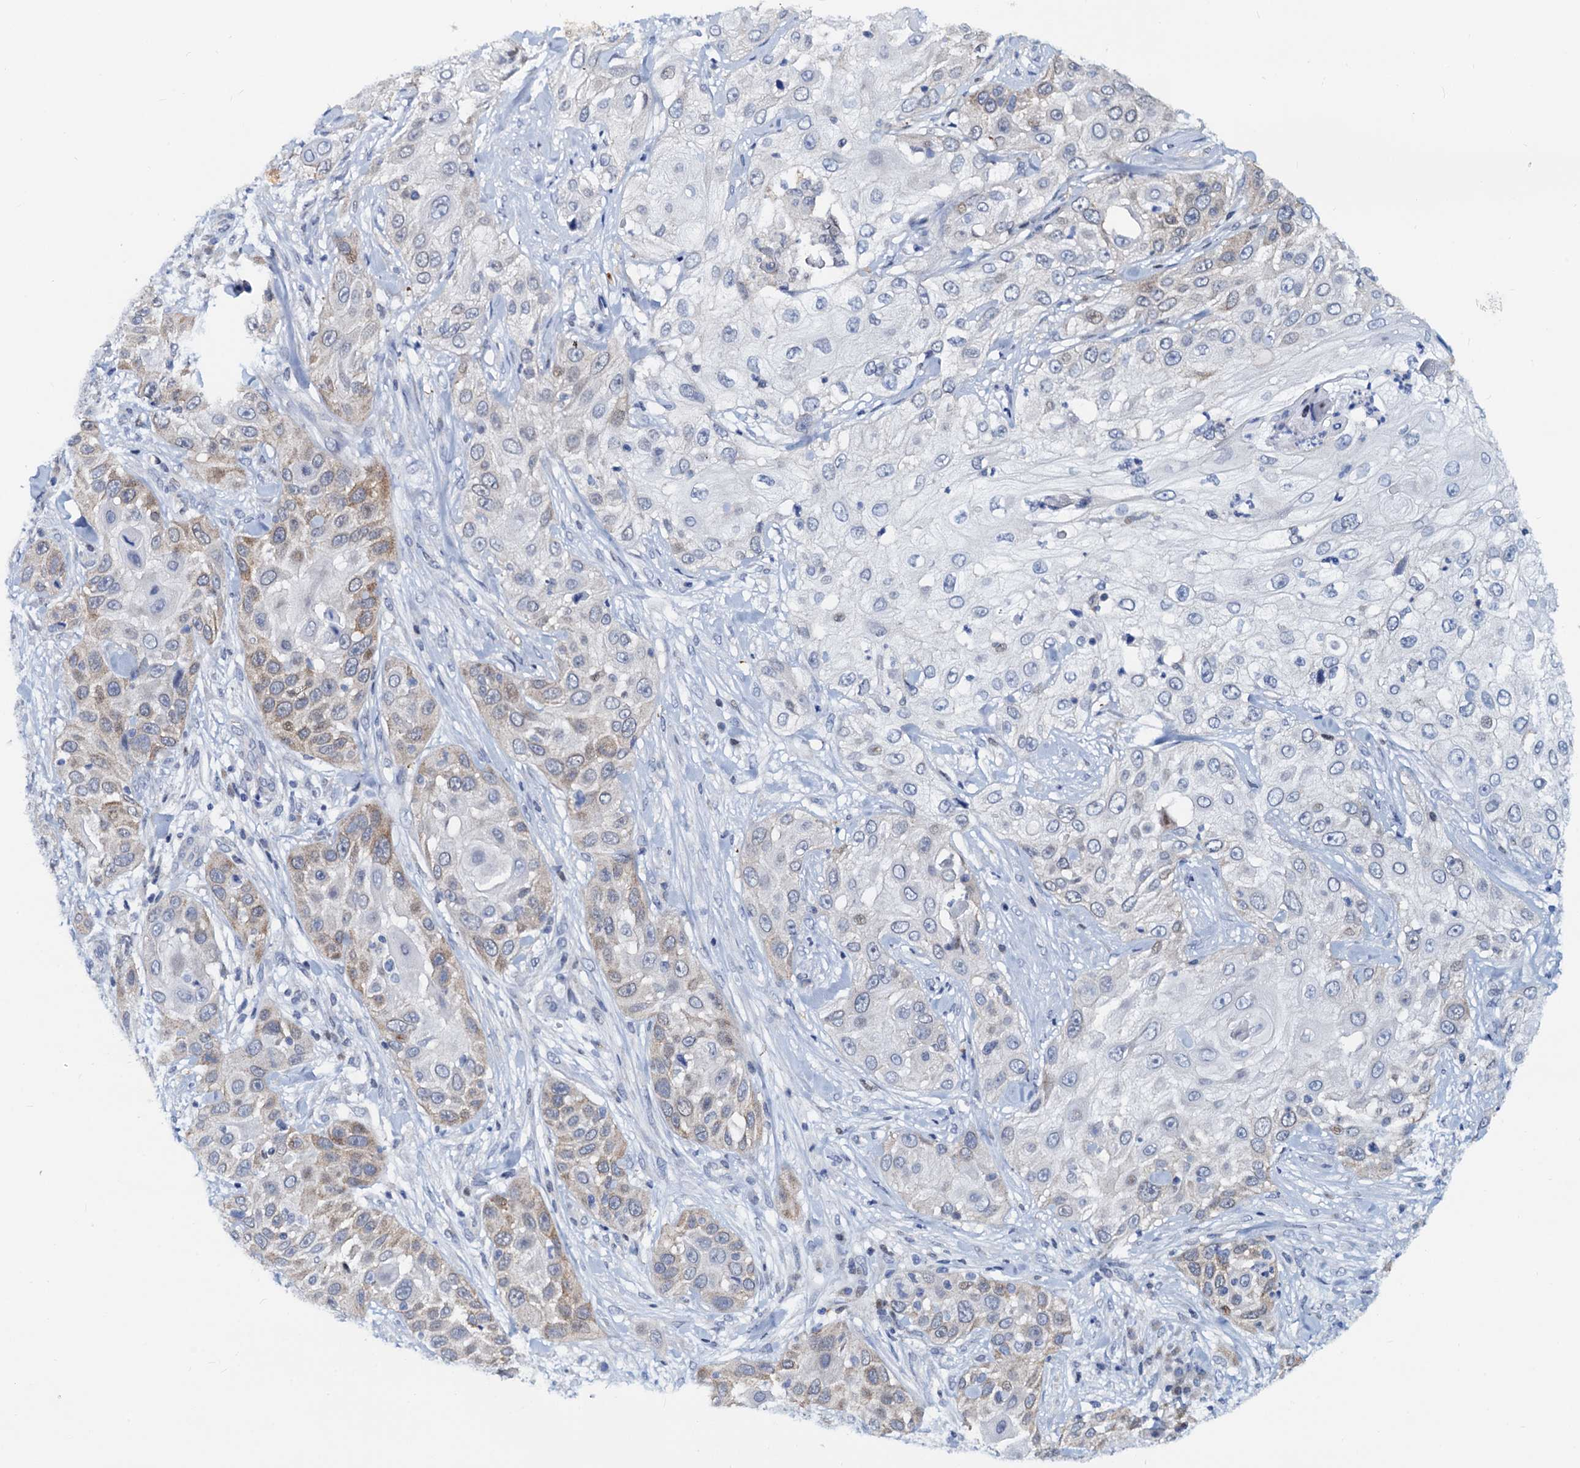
{"staining": {"intensity": "weak", "quantity": "<25%", "location": "cytoplasmic/membranous"}, "tissue": "skin cancer", "cell_type": "Tumor cells", "image_type": "cancer", "snomed": [{"axis": "morphology", "description": "Squamous cell carcinoma, NOS"}, {"axis": "topography", "description": "Skin"}], "caption": "Skin cancer was stained to show a protein in brown. There is no significant positivity in tumor cells.", "gene": "PTGES3", "patient": {"sex": "female", "age": 44}}